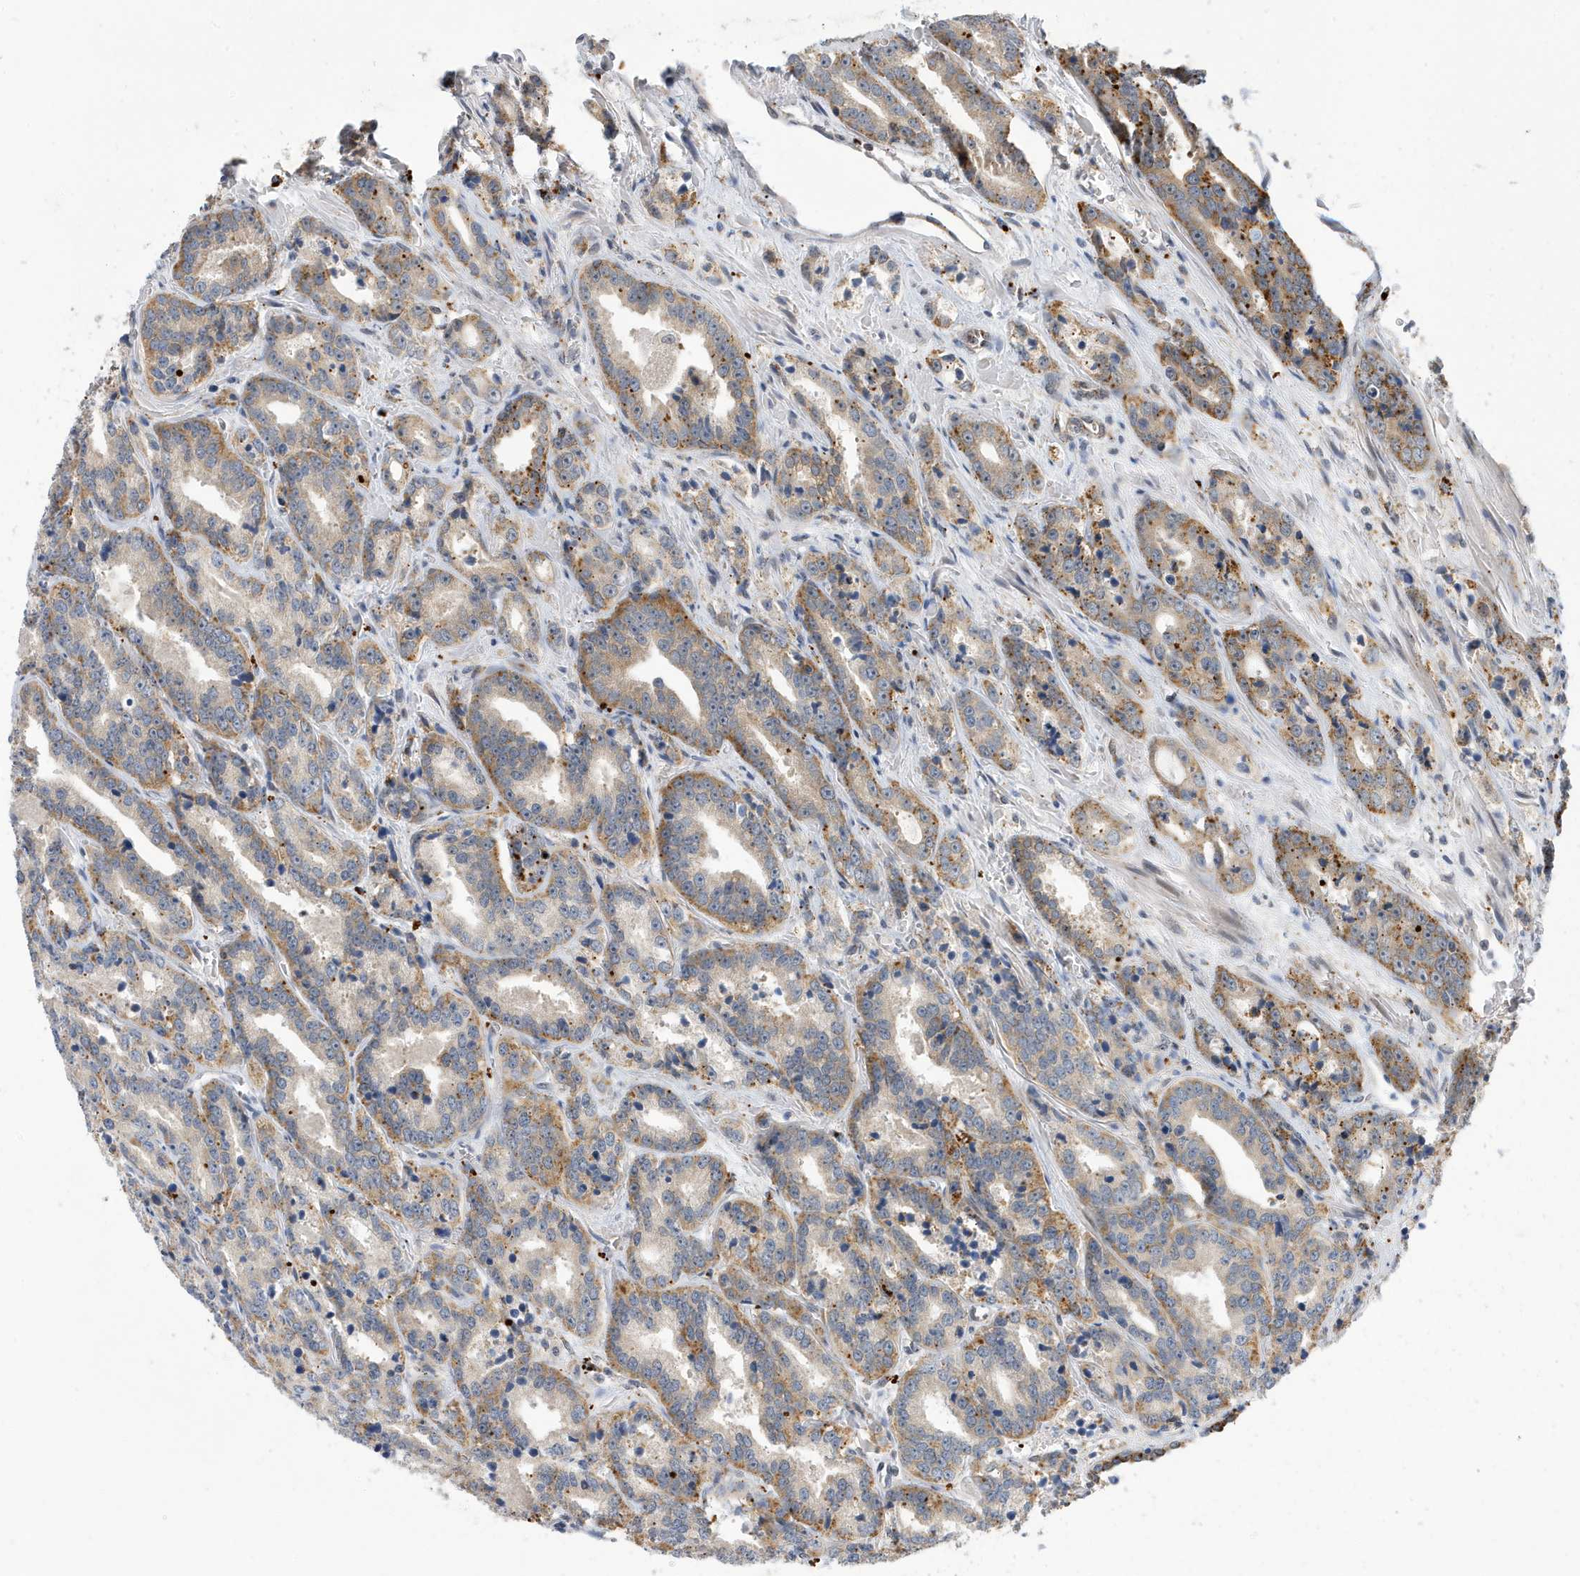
{"staining": {"intensity": "weak", "quantity": "25%-75%", "location": "cytoplasmic/membranous"}, "tissue": "prostate cancer", "cell_type": "Tumor cells", "image_type": "cancer", "snomed": [{"axis": "morphology", "description": "Adenocarcinoma, High grade"}, {"axis": "topography", "description": "Prostate"}], "caption": "Prostate cancer was stained to show a protein in brown. There is low levels of weak cytoplasmic/membranous positivity in about 25%-75% of tumor cells.", "gene": "ZNF507", "patient": {"sex": "male", "age": 62}}